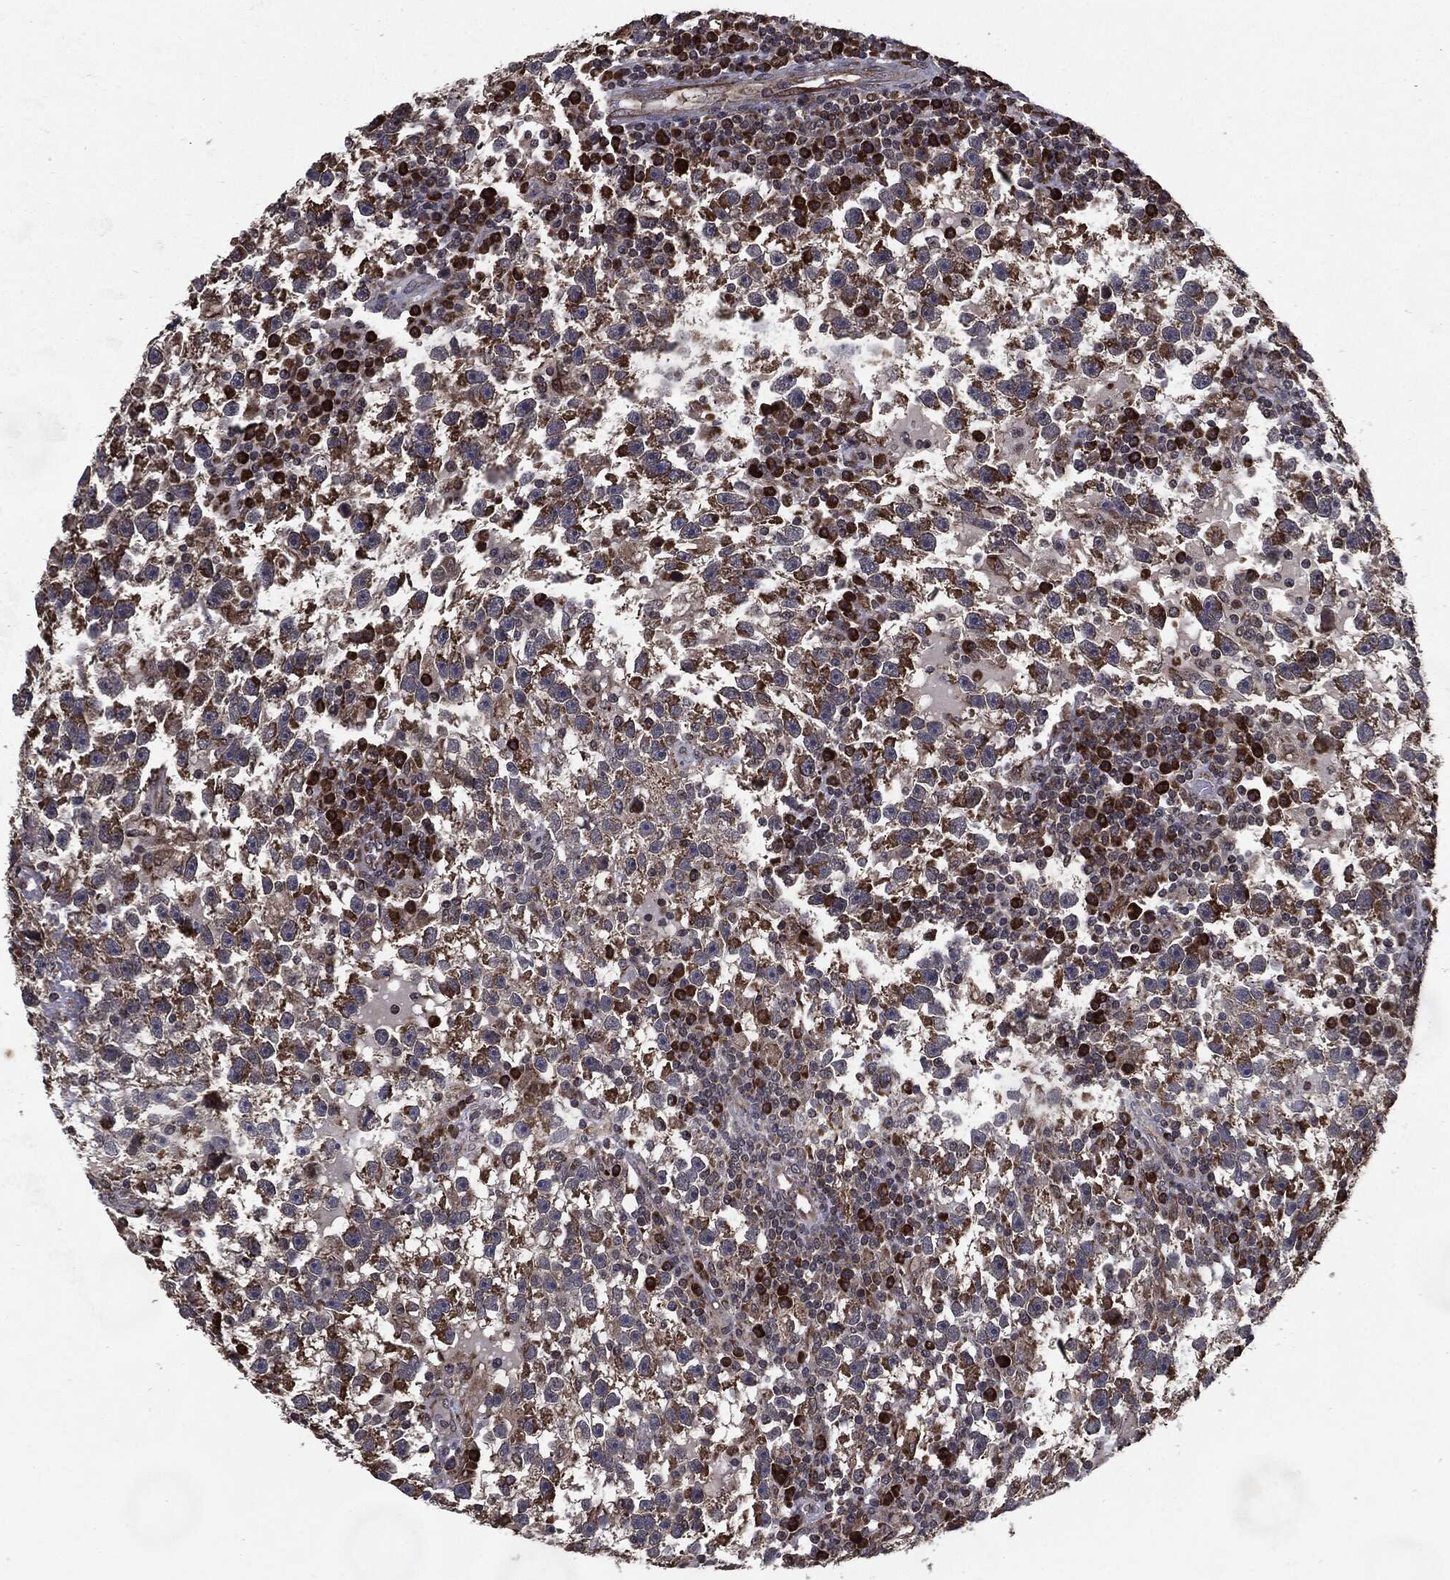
{"staining": {"intensity": "moderate", "quantity": "25%-75%", "location": "cytoplasmic/membranous"}, "tissue": "testis cancer", "cell_type": "Tumor cells", "image_type": "cancer", "snomed": [{"axis": "morphology", "description": "Seminoma, NOS"}, {"axis": "topography", "description": "Testis"}], "caption": "DAB immunohistochemical staining of human testis cancer demonstrates moderate cytoplasmic/membranous protein positivity in about 25%-75% of tumor cells.", "gene": "HDAC5", "patient": {"sex": "male", "age": 47}}